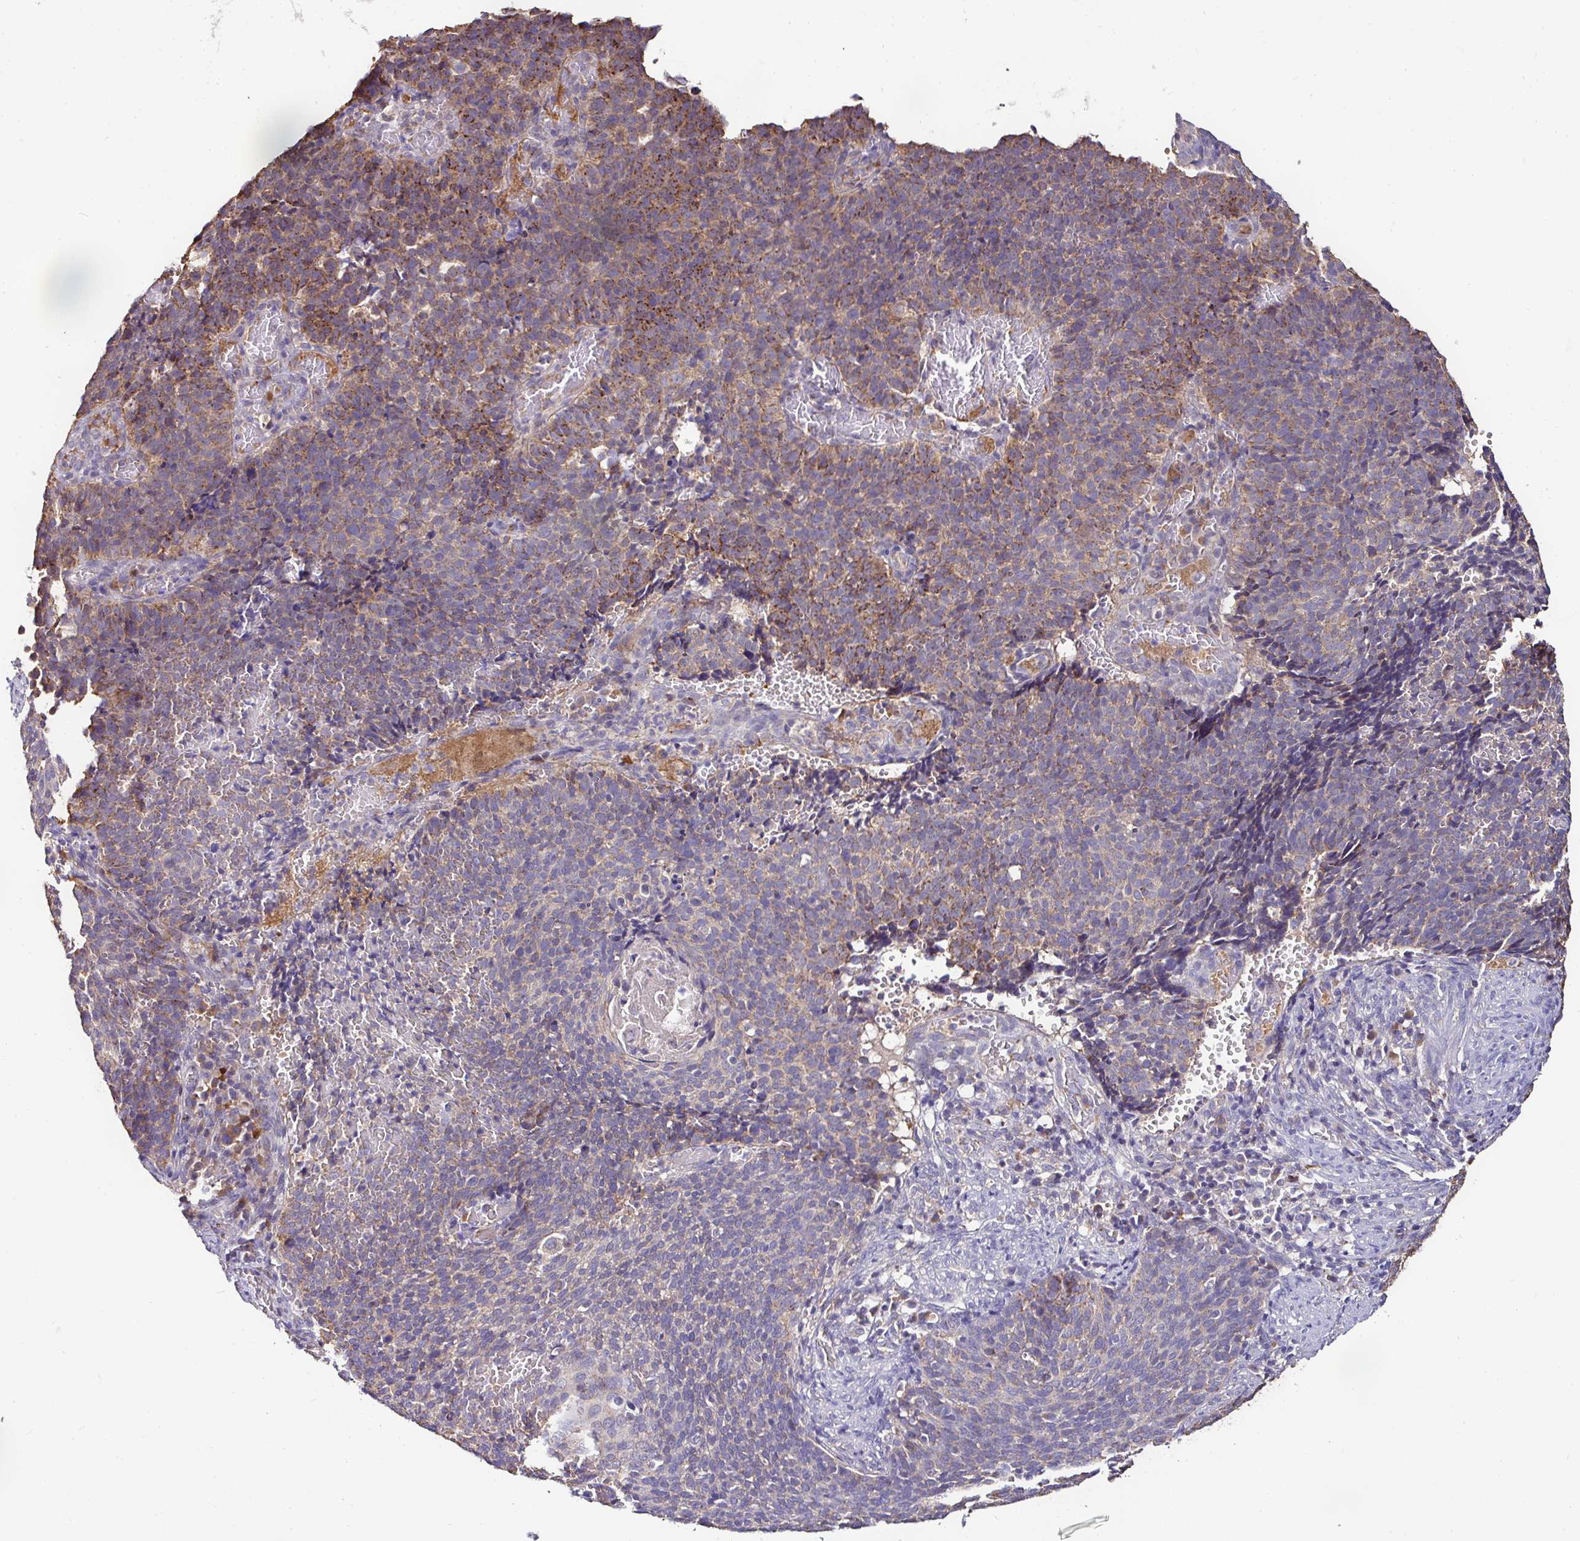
{"staining": {"intensity": "moderate", "quantity": "25%-75%", "location": "cytoplasmic/membranous"}, "tissue": "cervical cancer", "cell_type": "Tumor cells", "image_type": "cancer", "snomed": [{"axis": "morphology", "description": "Normal tissue, NOS"}, {"axis": "morphology", "description": "Squamous cell carcinoma, NOS"}, {"axis": "topography", "description": "Cervix"}], "caption": "Moderate cytoplasmic/membranous protein expression is identified in approximately 25%-75% of tumor cells in cervical squamous cell carcinoma.", "gene": "CPD", "patient": {"sex": "female", "age": 39}}